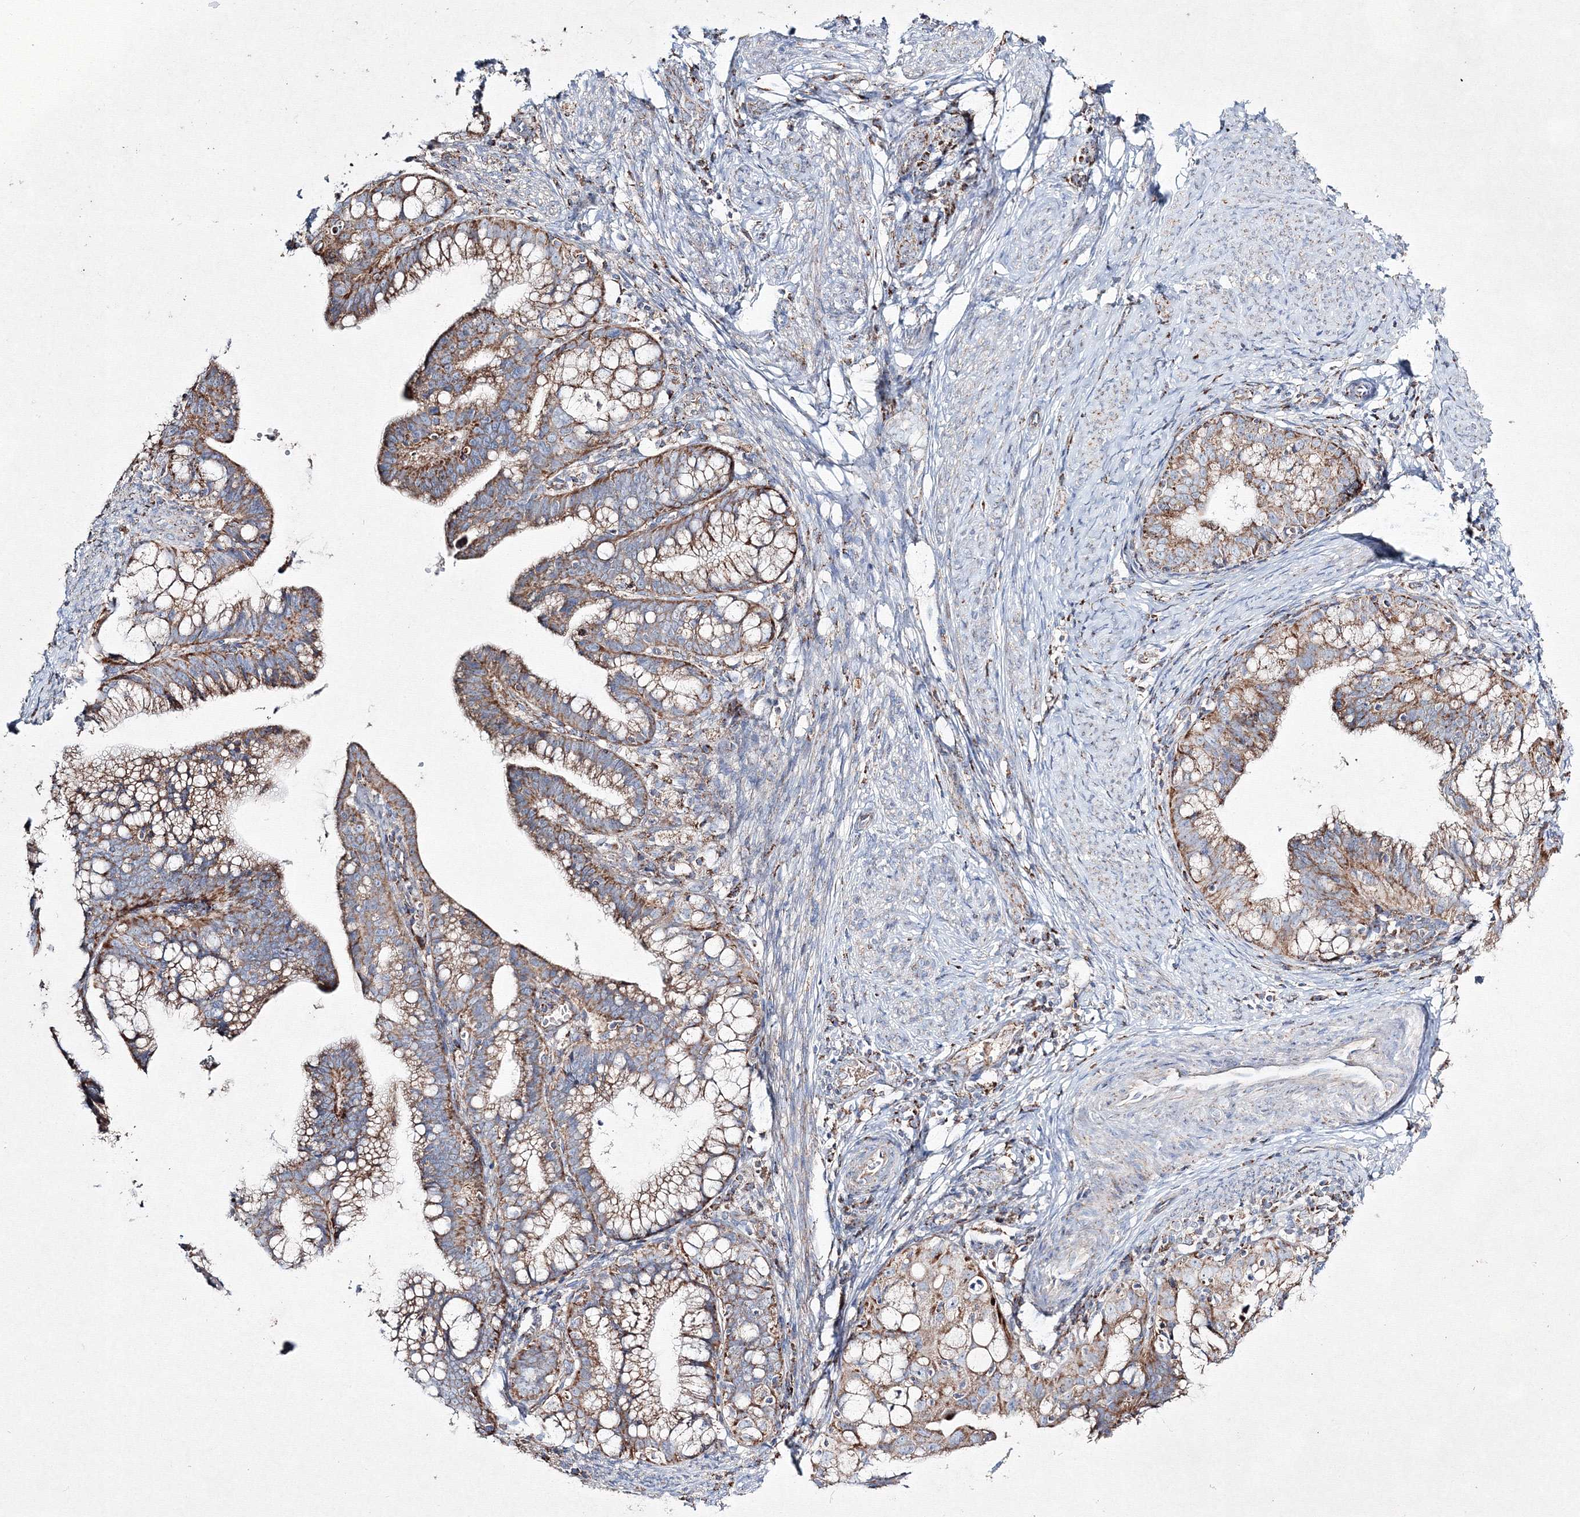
{"staining": {"intensity": "moderate", "quantity": ">75%", "location": "cytoplasmic/membranous"}, "tissue": "cervical cancer", "cell_type": "Tumor cells", "image_type": "cancer", "snomed": [{"axis": "morphology", "description": "Adenocarcinoma, NOS"}, {"axis": "topography", "description": "Cervix"}], "caption": "The micrograph reveals immunohistochemical staining of cervical adenocarcinoma. There is moderate cytoplasmic/membranous expression is appreciated in about >75% of tumor cells.", "gene": "IGSF9", "patient": {"sex": "female", "age": 36}}